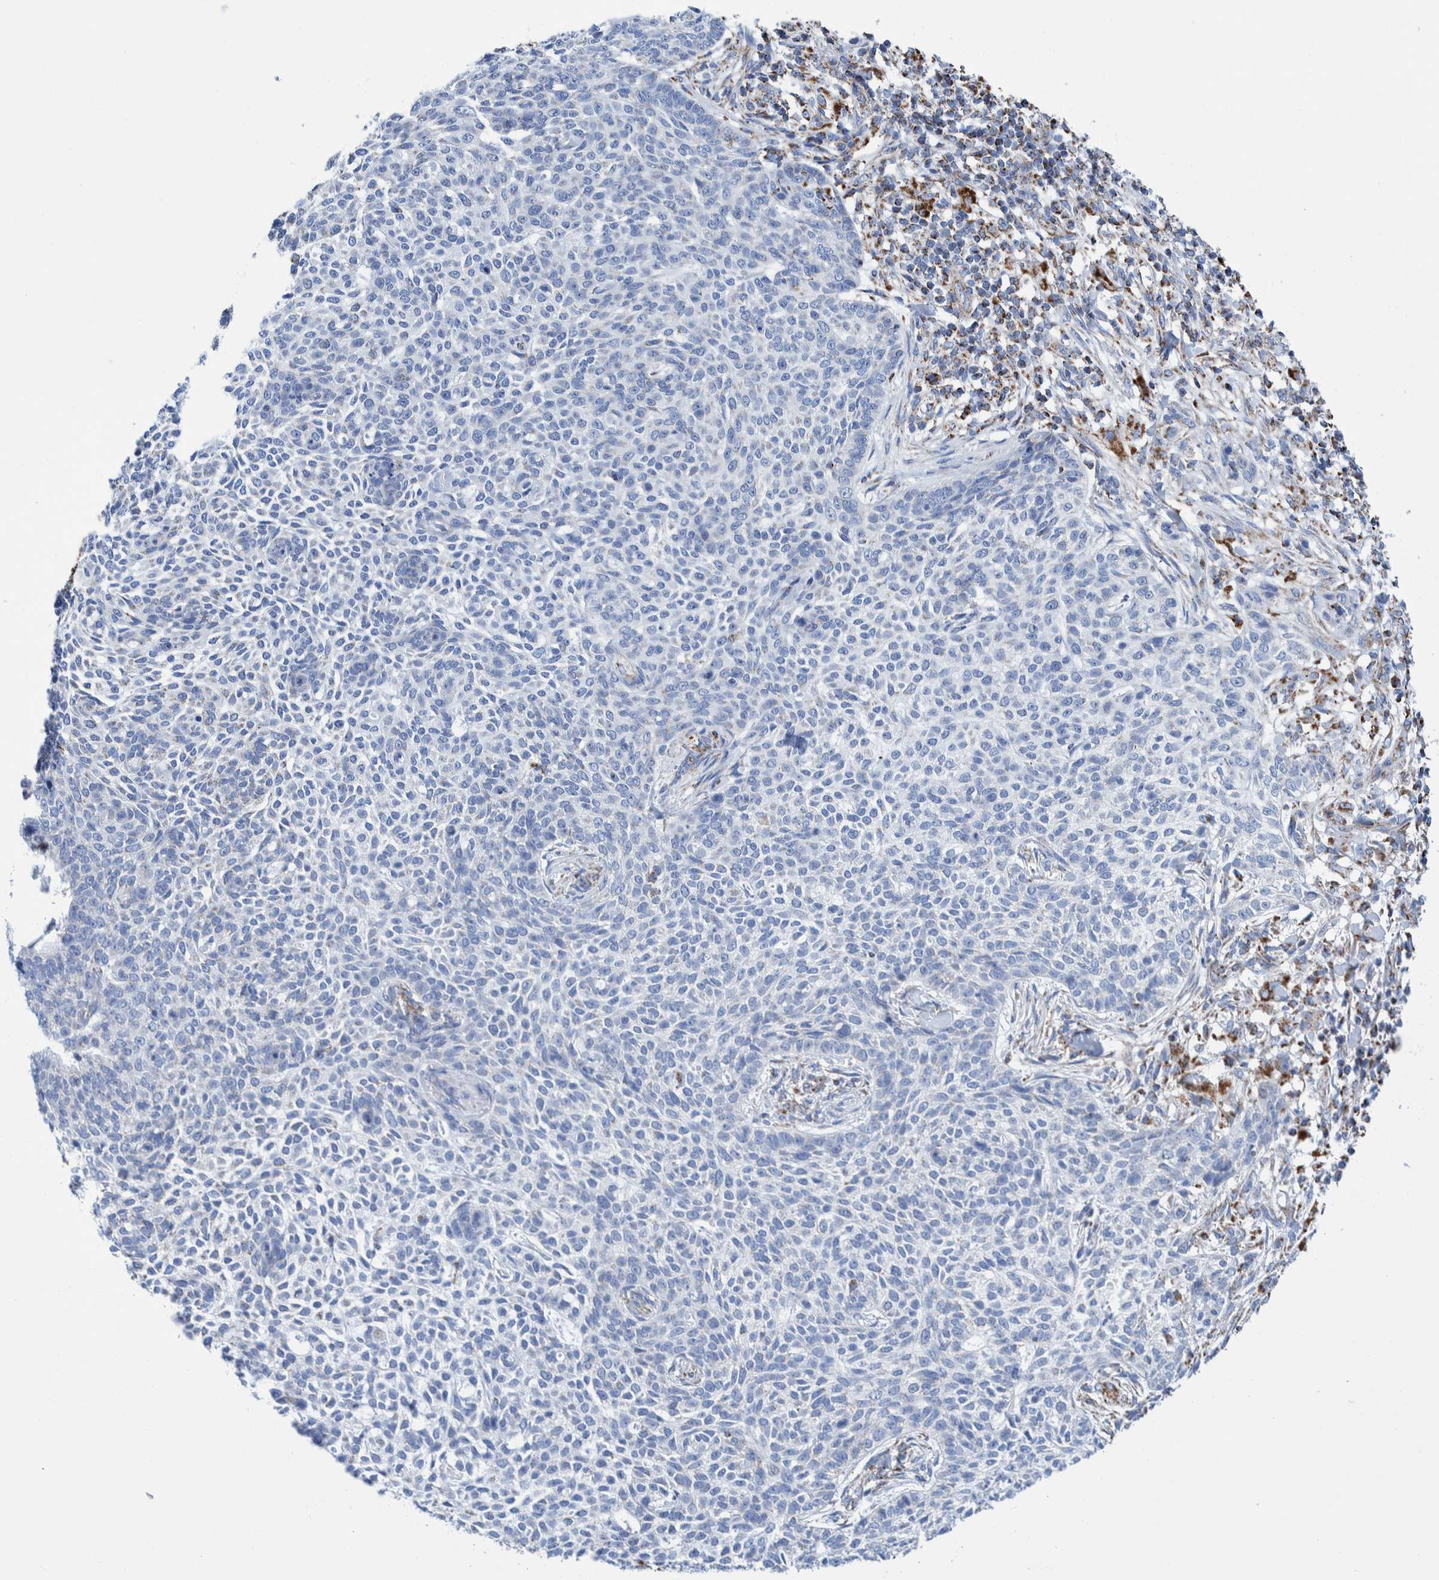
{"staining": {"intensity": "negative", "quantity": "none", "location": "none"}, "tissue": "skin cancer", "cell_type": "Tumor cells", "image_type": "cancer", "snomed": [{"axis": "morphology", "description": "Basal cell carcinoma"}, {"axis": "topography", "description": "Skin"}], "caption": "Image shows no protein staining in tumor cells of skin cancer (basal cell carcinoma) tissue.", "gene": "DECR1", "patient": {"sex": "female", "age": 64}}